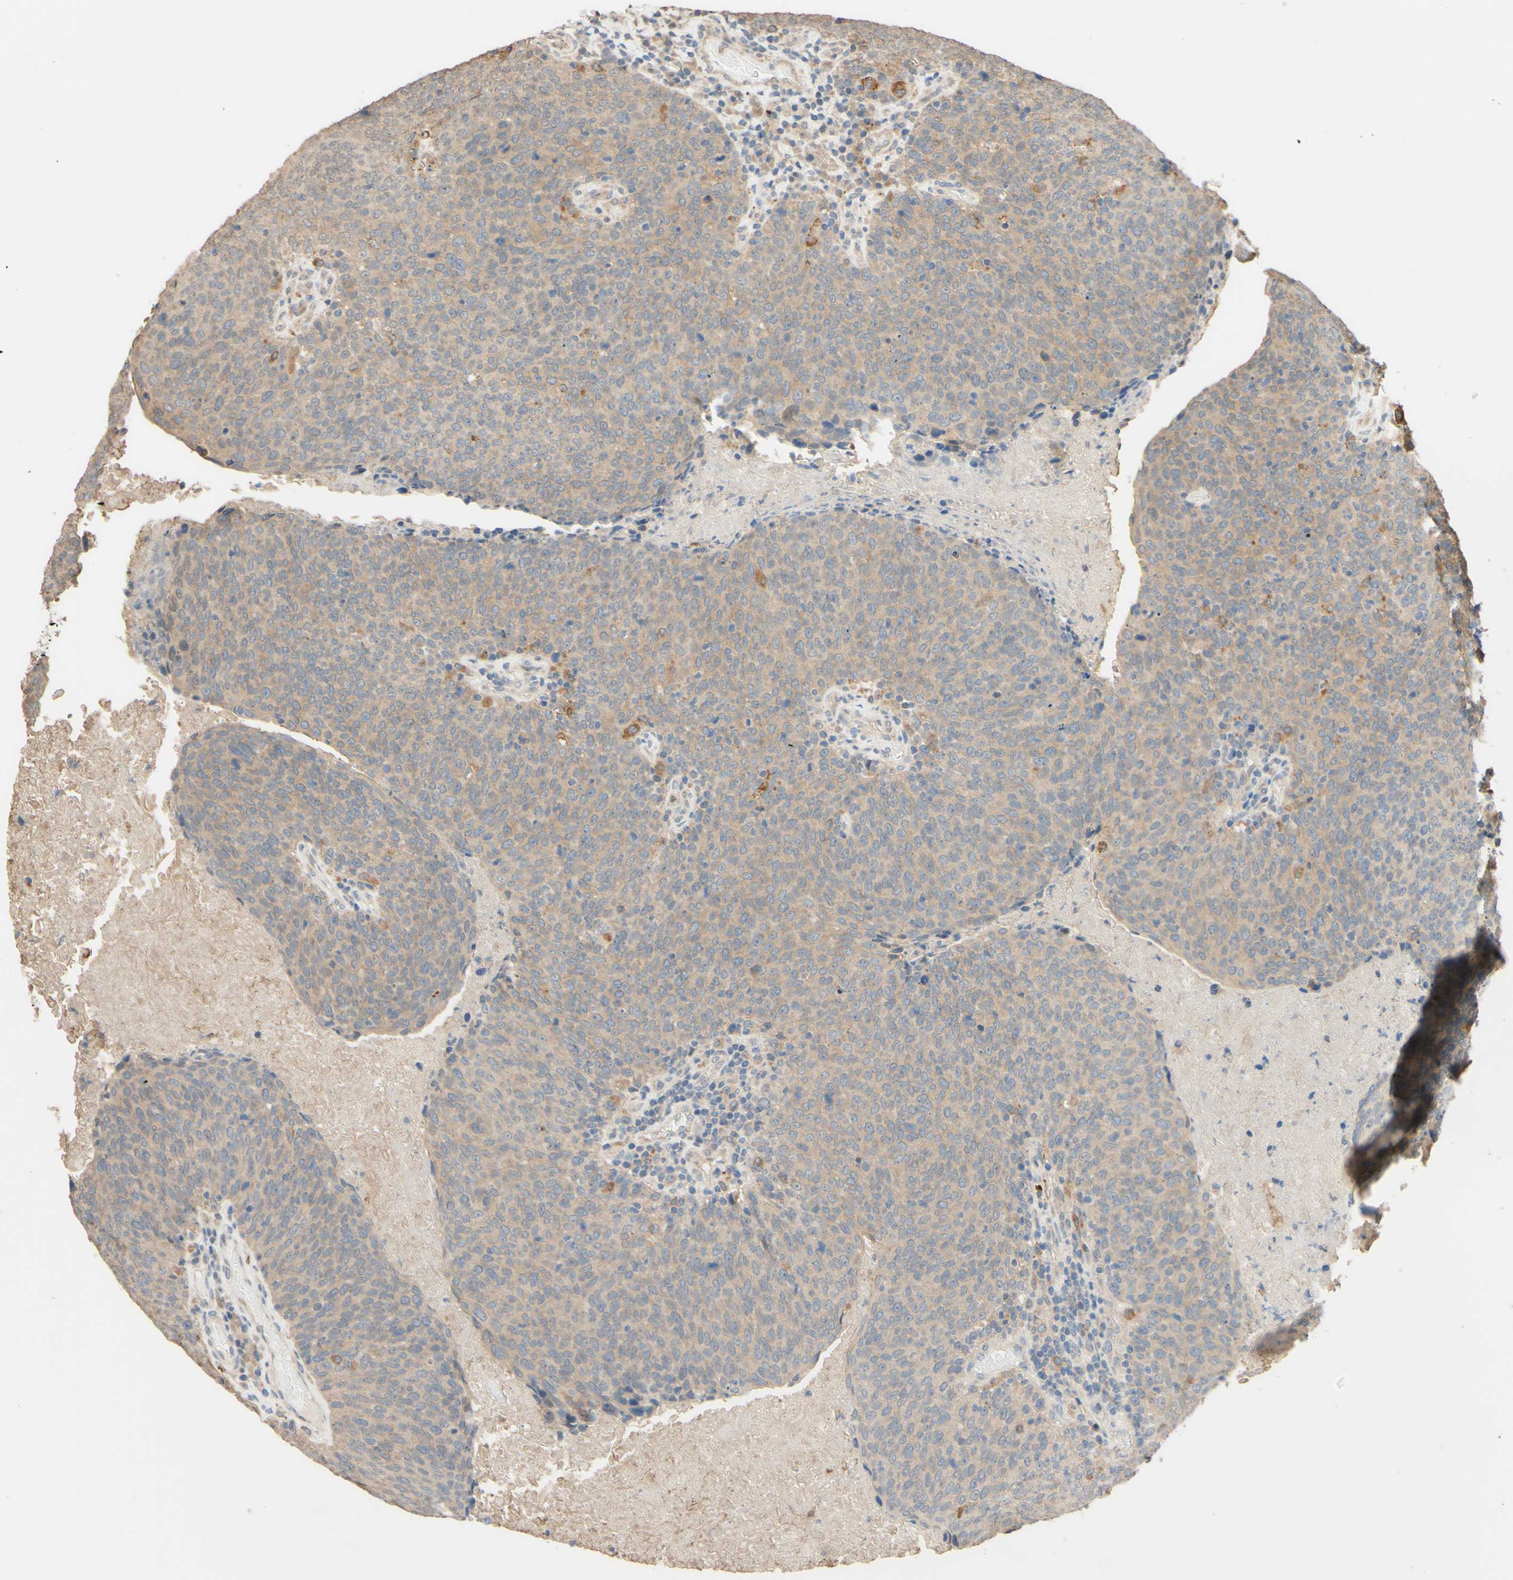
{"staining": {"intensity": "weak", "quantity": ">75%", "location": "cytoplasmic/membranous"}, "tissue": "head and neck cancer", "cell_type": "Tumor cells", "image_type": "cancer", "snomed": [{"axis": "morphology", "description": "Squamous cell carcinoma, NOS"}, {"axis": "morphology", "description": "Squamous cell carcinoma, metastatic, NOS"}, {"axis": "topography", "description": "Lymph node"}, {"axis": "topography", "description": "Head-Neck"}], "caption": "About >75% of tumor cells in squamous cell carcinoma (head and neck) display weak cytoplasmic/membranous protein positivity as visualized by brown immunohistochemical staining.", "gene": "SMIM19", "patient": {"sex": "male", "age": 62}}